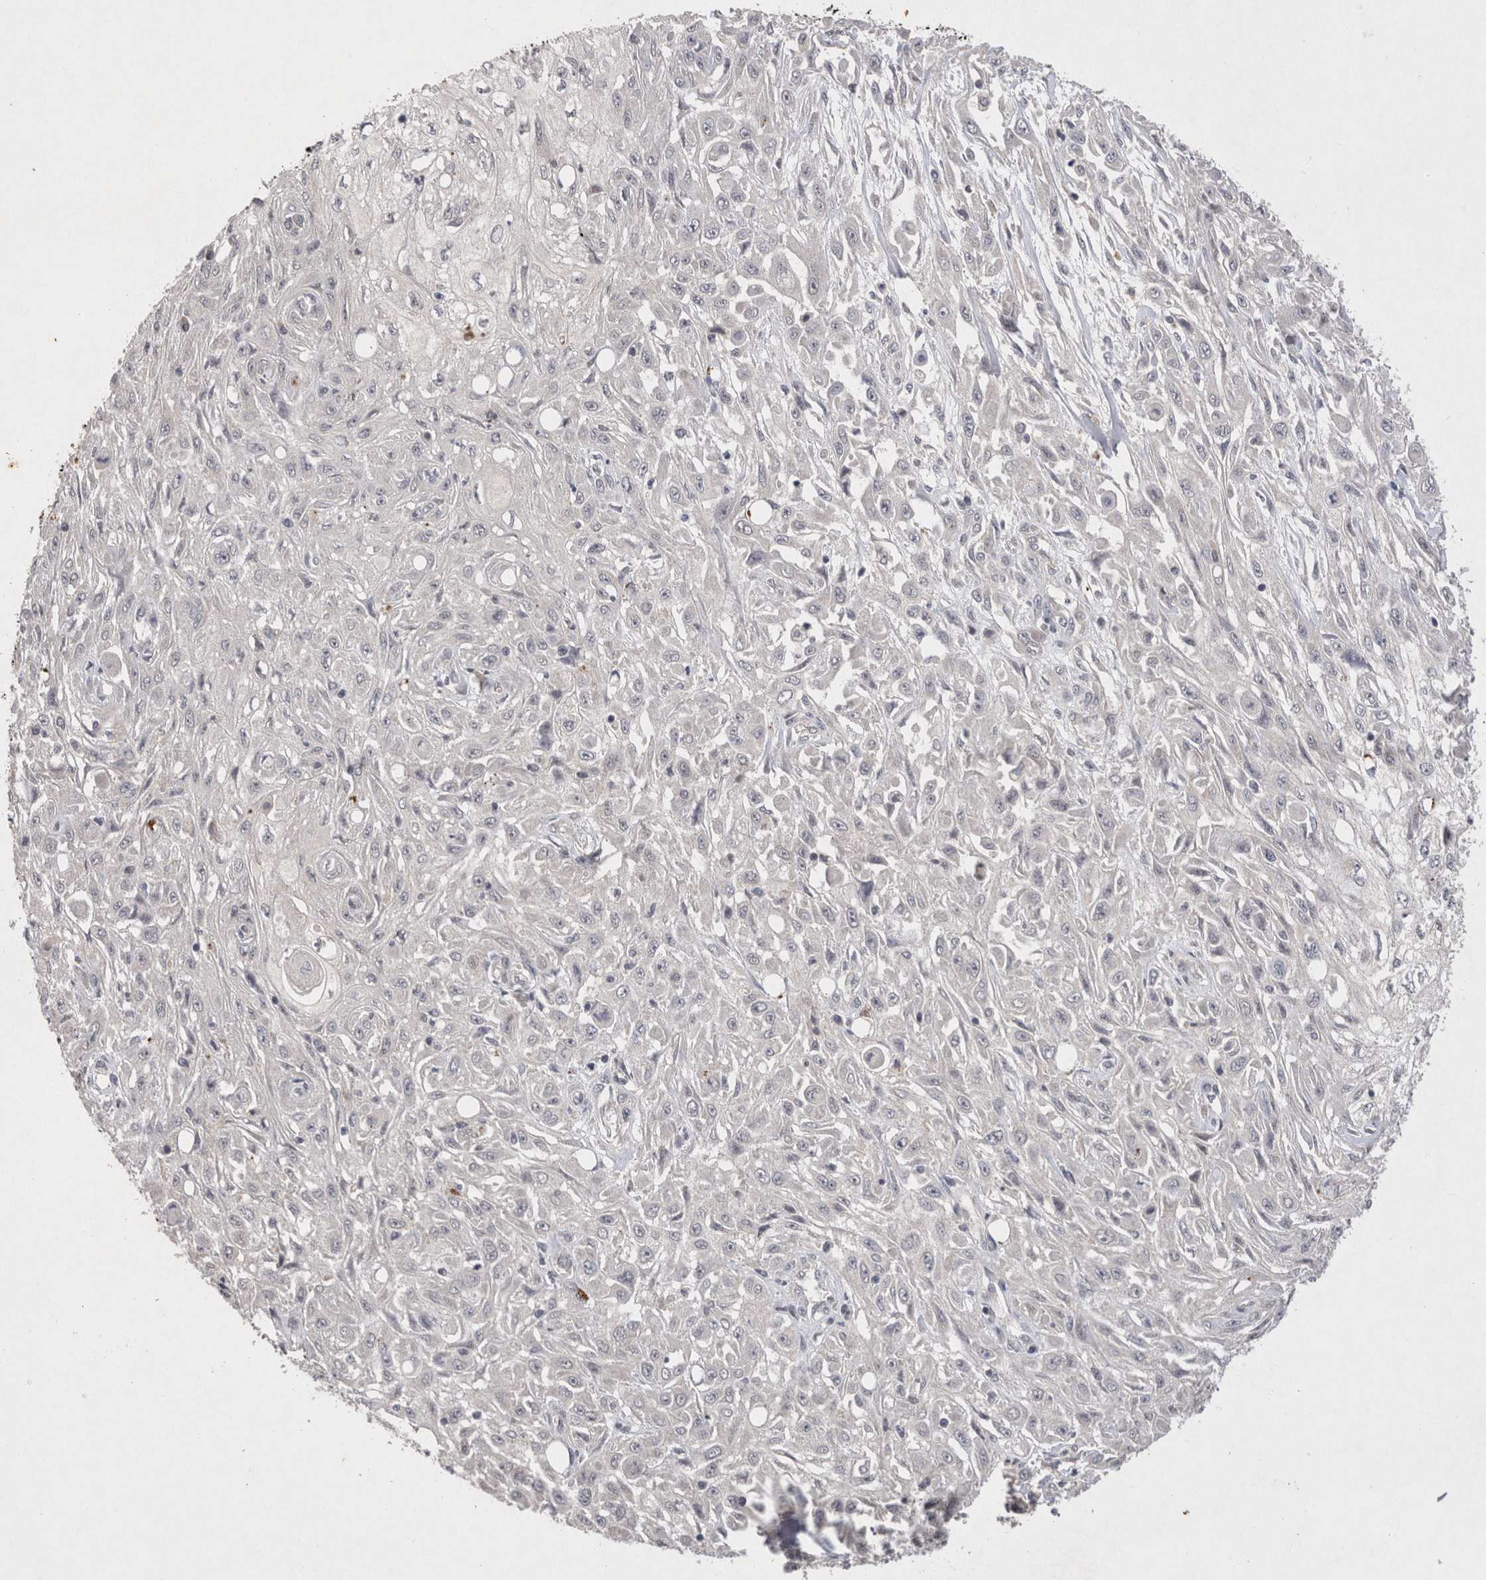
{"staining": {"intensity": "negative", "quantity": "none", "location": "none"}, "tissue": "skin cancer", "cell_type": "Tumor cells", "image_type": "cancer", "snomed": [{"axis": "morphology", "description": "Squamous cell carcinoma, NOS"}, {"axis": "morphology", "description": "Squamous cell carcinoma, metastatic, NOS"}, {"axis": "topography", "description": "Skin"}, {"axis": "topography", "description": "Lymph node"}], "caption": "IHC of skin cancer (squamous cell carcinoma) displays no positivity in tumor cells.", "gene": "RASSF3", "patient": {"sex": "male", "age": 75}}